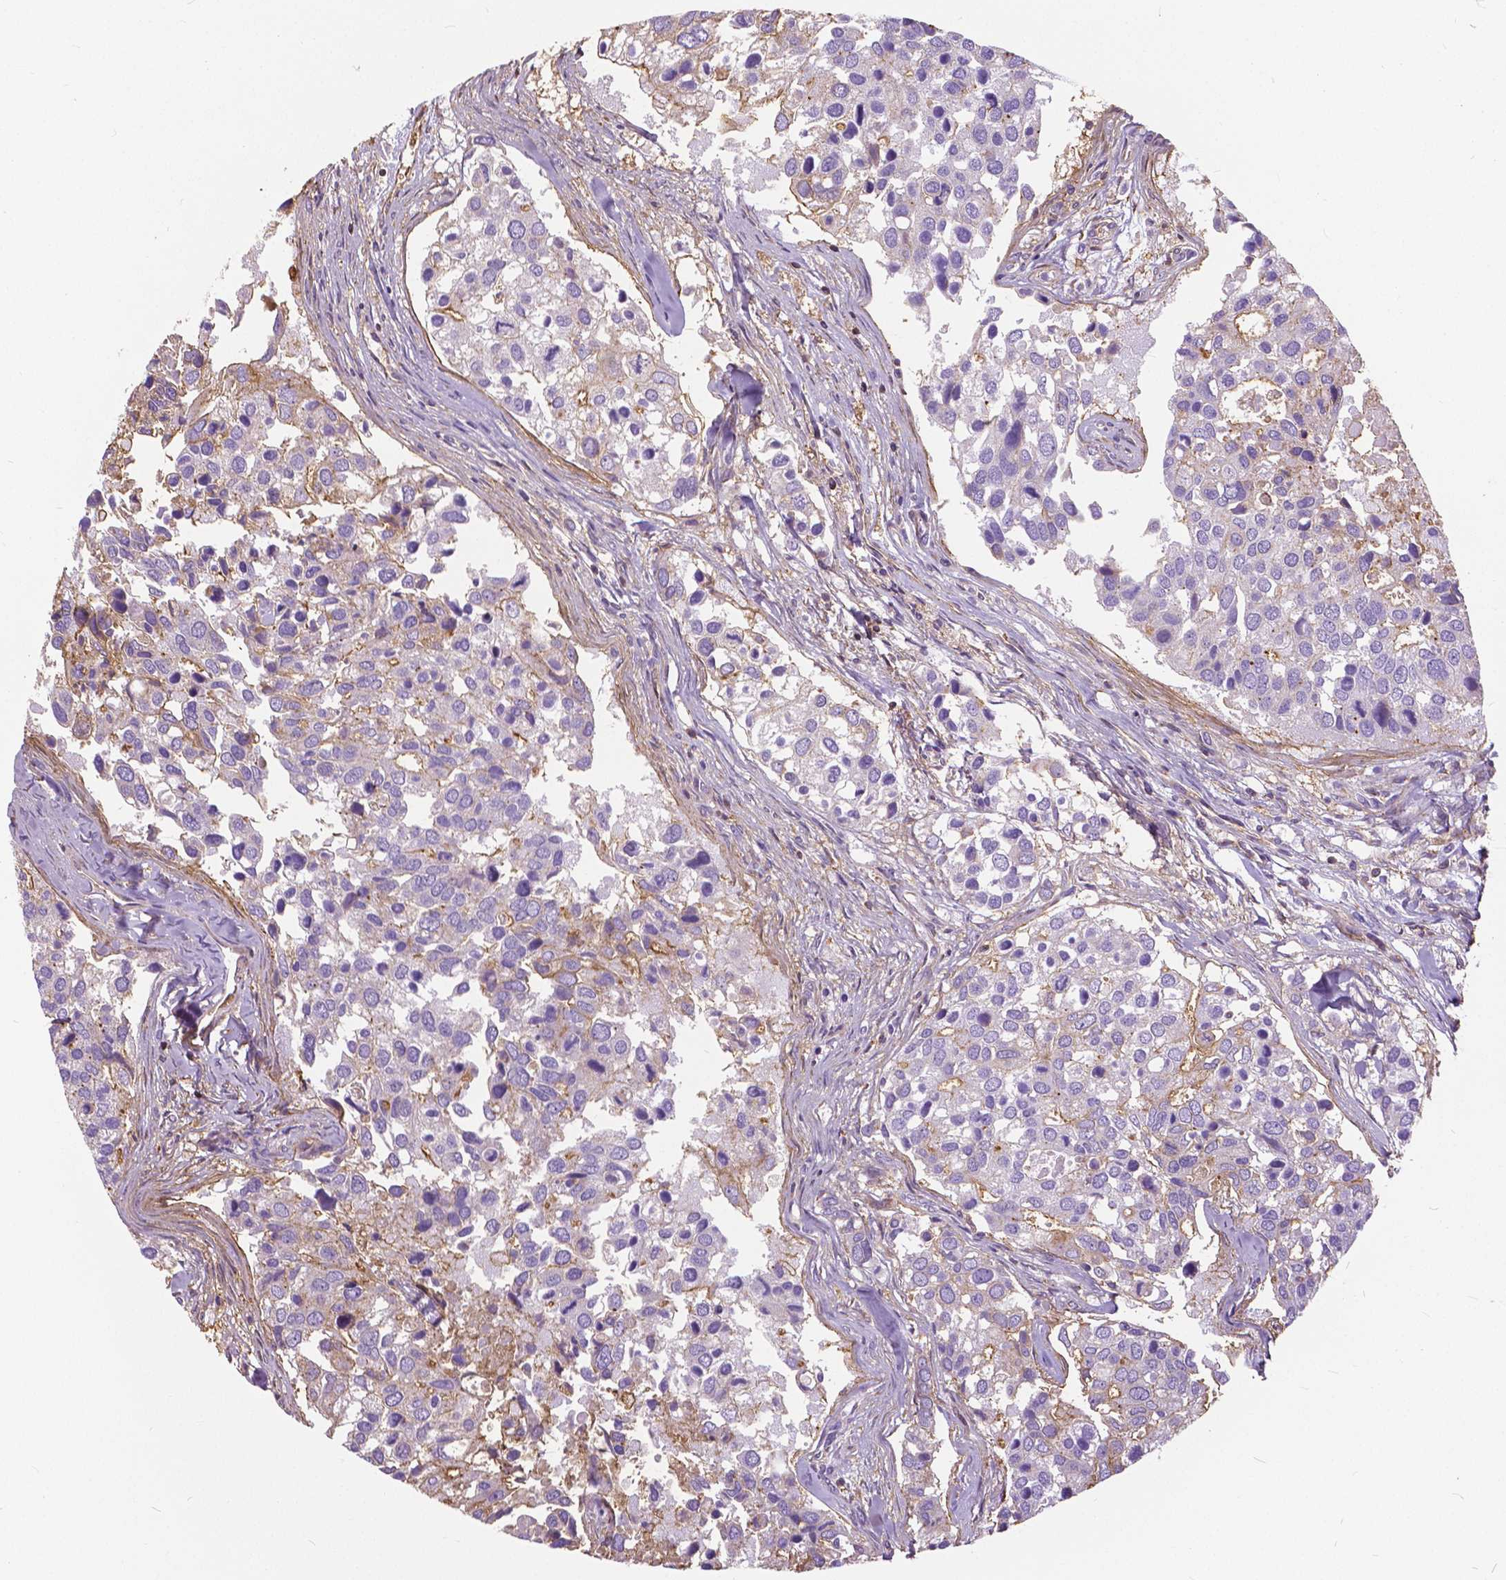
{"staining": {"intensity": "moderate", "quantity": "<25%", "location": "cytoplasmic/membranous"}, "tissue": "breast cancer", "cell_type": "Tumor cells", "image_type": "cancer", "snomed": [{"axis": "morphology", "description": "Duct carcinoma"}, {"axis": "topography", "description": "Breast"}], "caption": "Breast cancer (invasive ductal carcinoma) stained for a protein (brown) displays moderate cytoplasmic/membranous positive positivity in about <25% of tumor cells.", "gene": "ANXA13", "patient": {"sex": "female", "age": 83}}